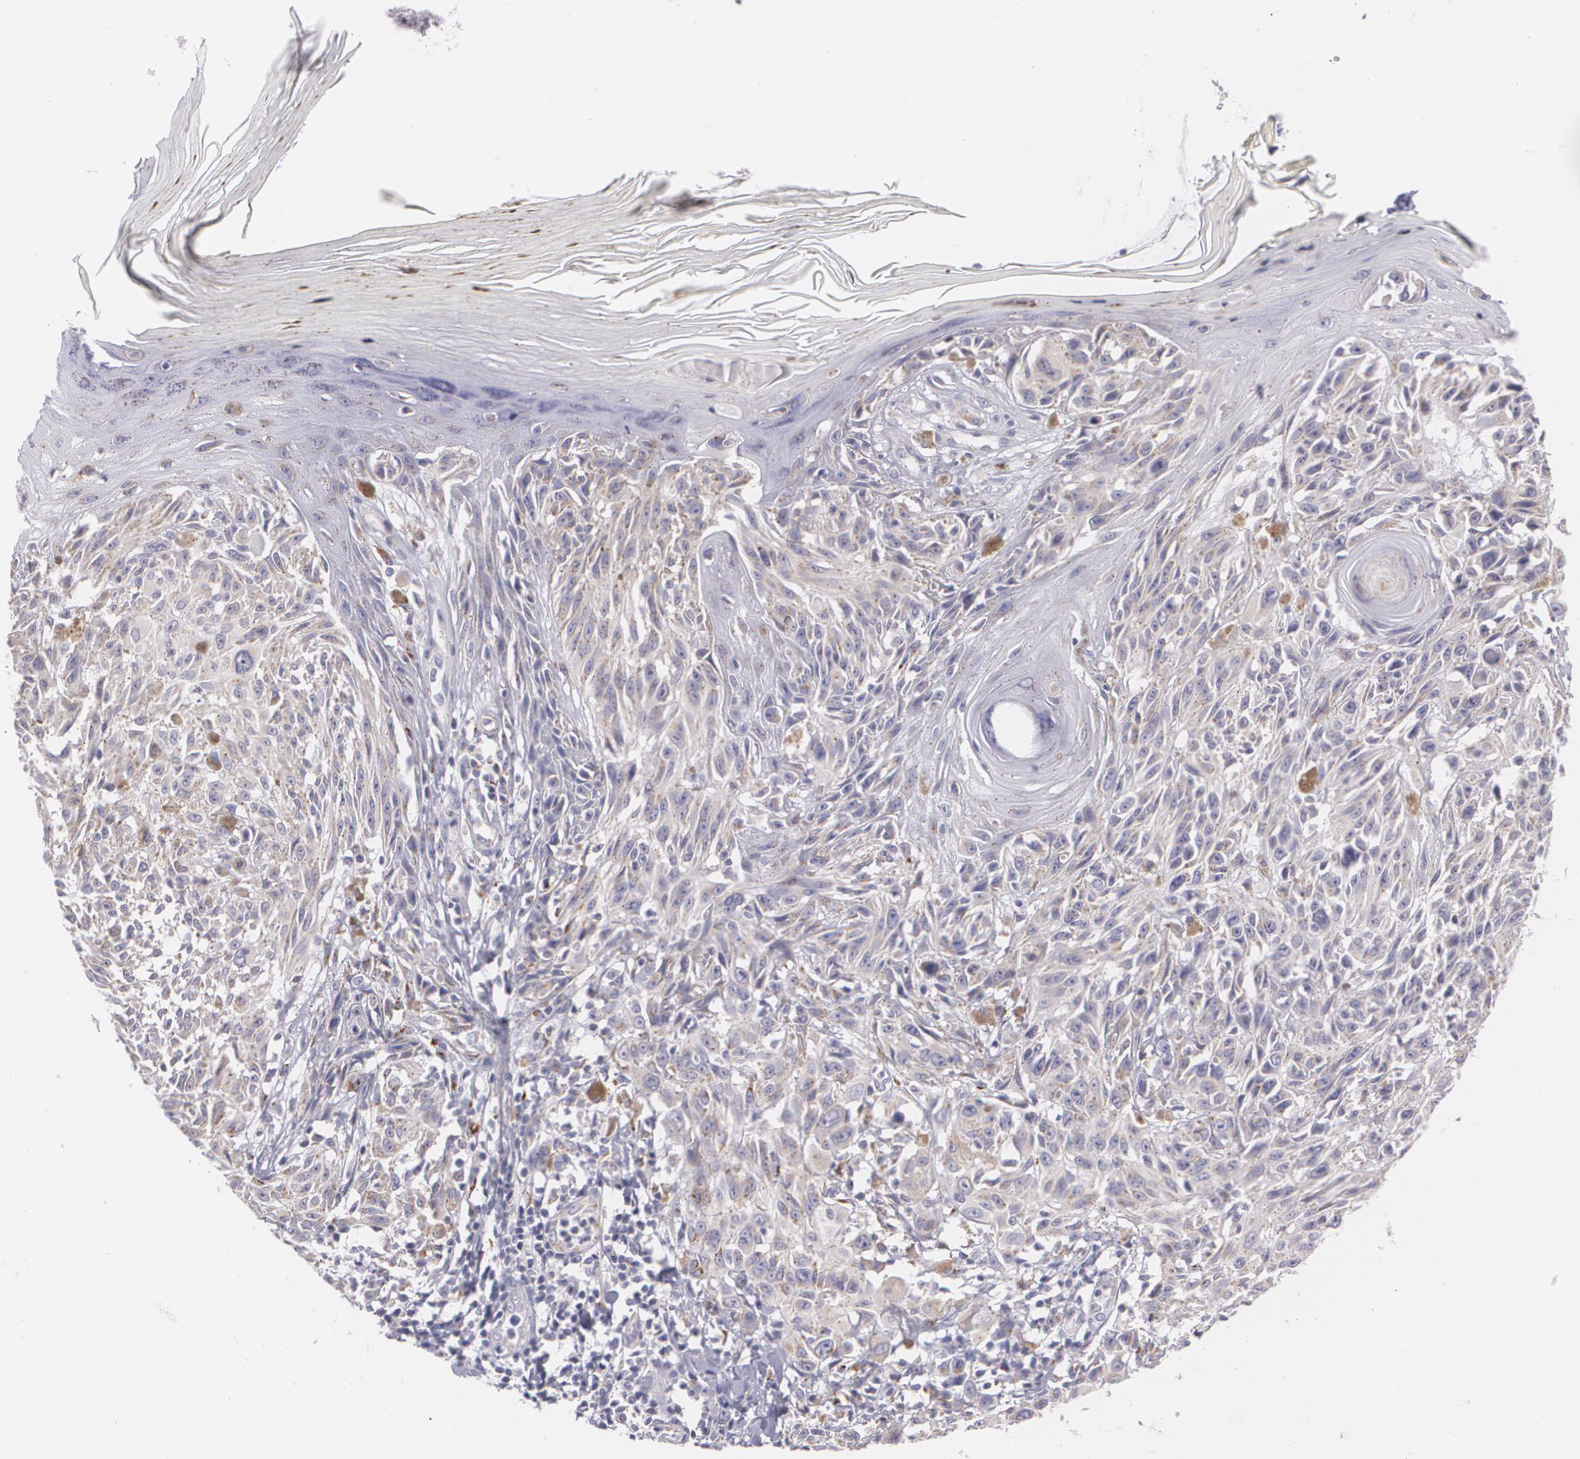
{"staining": {"intensity": "weak", "quantity": ">75%", "location": "cytoplasmic/membranous"}, "tissue": "melanoma", "cell_type": "Tumor cells", "image_type": "cancer", "snomed": [{"axis": "morphology", "description": "Malignant melanoma, NOS"}, {"axis": "topography", "description": "Skin"}], "caption": "Malignant melanoma stained with a brown dye reveals weak cytoplasmic/membranous positive staining in about >75% of tumor cells.", "gene": "CILK1", "patient": {"sex": "female", "age": 77}}